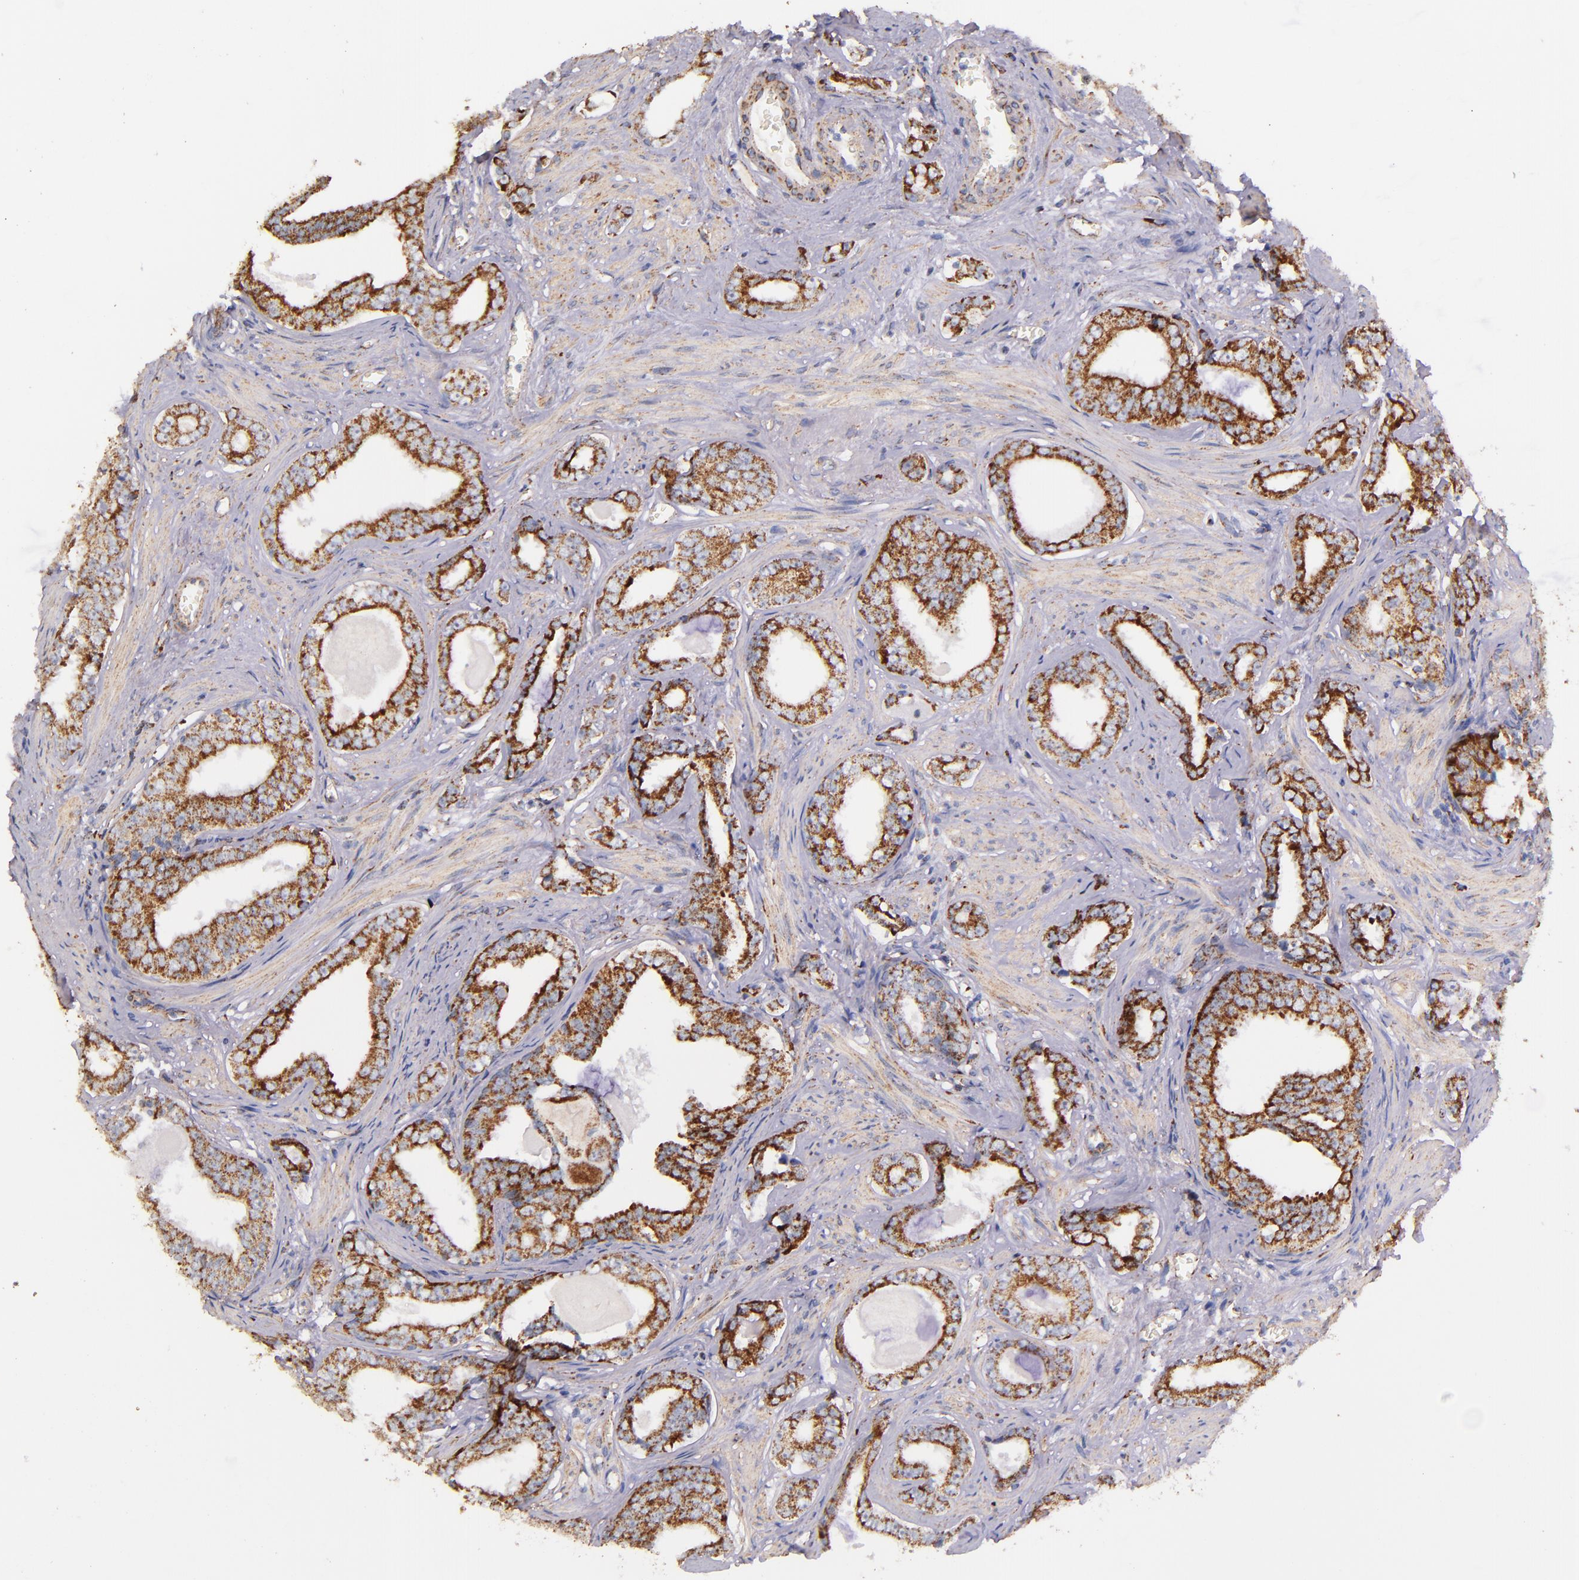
{"staining": {"intensity": "moderate", "quantity": ">75%", "location": "cytoplasmic/membranous"}, "tissue": "prostate cancer", "cell_type": "Tumor cells", "image_type": "cancer", "snomed": [{"axis": "morphology", "description": "Adenocarcinoma, Medium grade"}, {"axis": "topography", "description": "Prostate"}], "caption": "Immunohistochemistry (IHC) histopathology image of neoplastic tissue: human prostate cancer (adenocarcinoma (medium-grade)) stained using immunohistochemistry displays medium levels of moderate protein expression localized specifically in the cytoplasmic/membranous of tumor cells, appearing as a cytoplasmic/membranous brown color.", "gene": "IDH3G", "patient": {"sex": "male", "age": 79}}